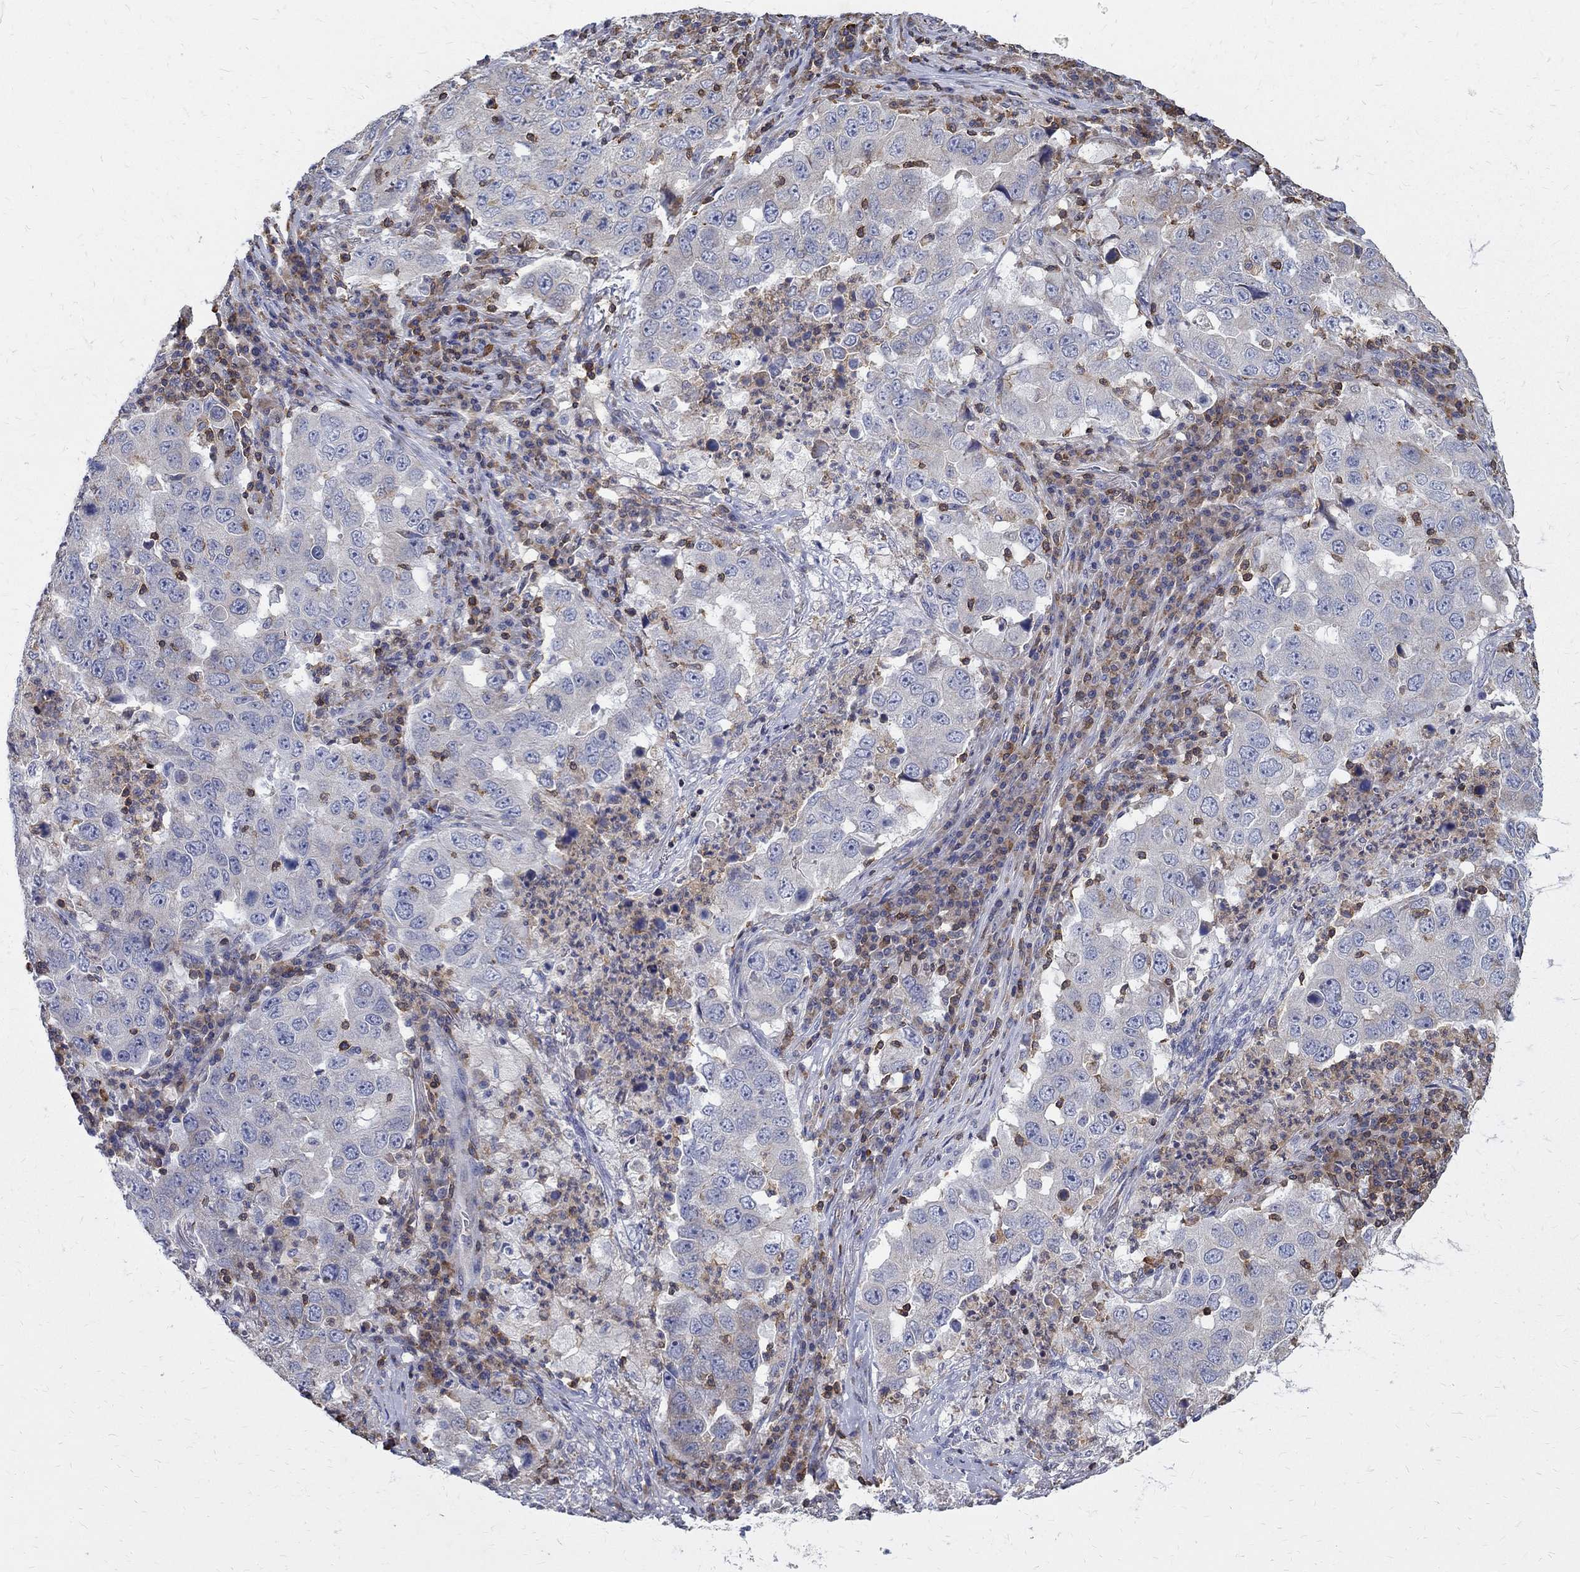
{"staining": {"intensity": "negative", "quantity": "none", "location": "none"}, "tissue": "lung cancer", "cell_type": "Tumor cells", "image_type": "cancer", "snomed": [{"axis": "morphology", "description": "Adenocarcinoma, NOS"}, {"axis": "topography", "description": "Lung"}], "caption": "DAB immunohistochemical staining of lung cancer (adenocarcinoma) exhibits no significant staining in tumor cells. The staining was performed using DAB to visualize the protein expression in brown, while the nuclei were stained in blue with hematoxylin (Magnification: 20x).", "gene": "AGAP2", "patient": {"sex": "male", "age": 73}}